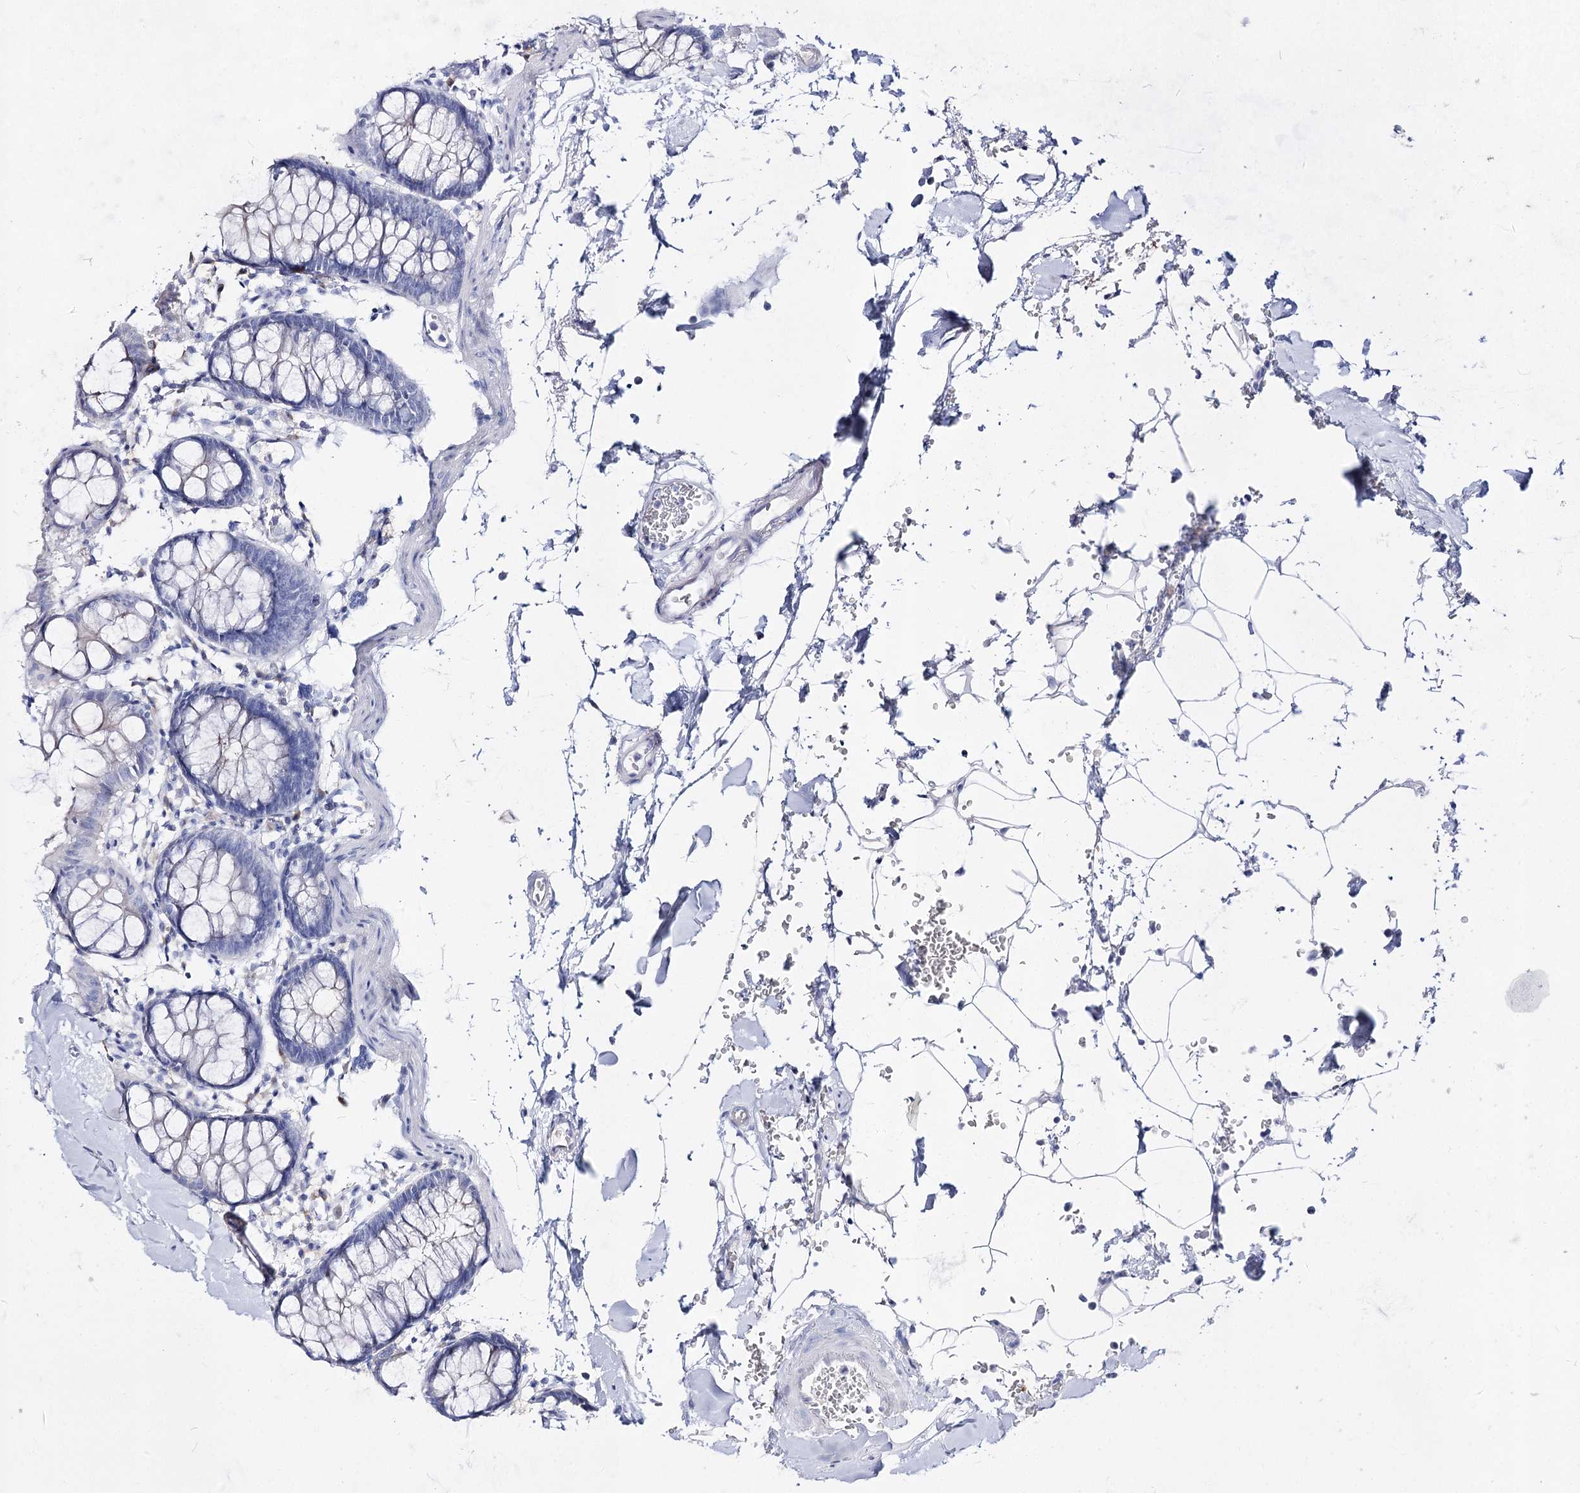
{"staining": {"intensity": "negative", "quantity": "none", "location": "none"}, "tissue": "colon", "cell_type": "Endothelial cells", "image_type": "normal", "snomed": [{"axis": "morphology", "description": "Normal tissue, NOS"}, {"axis": "topography", "description": "Colon"}], "caption": "A high-resolution image shows immunohistochemistry staining of benign colon, which demonstrates no significant positivity in endothelial cells.", "gene": "ACRV1", "patient": {"sex": "male", "age": 75}}